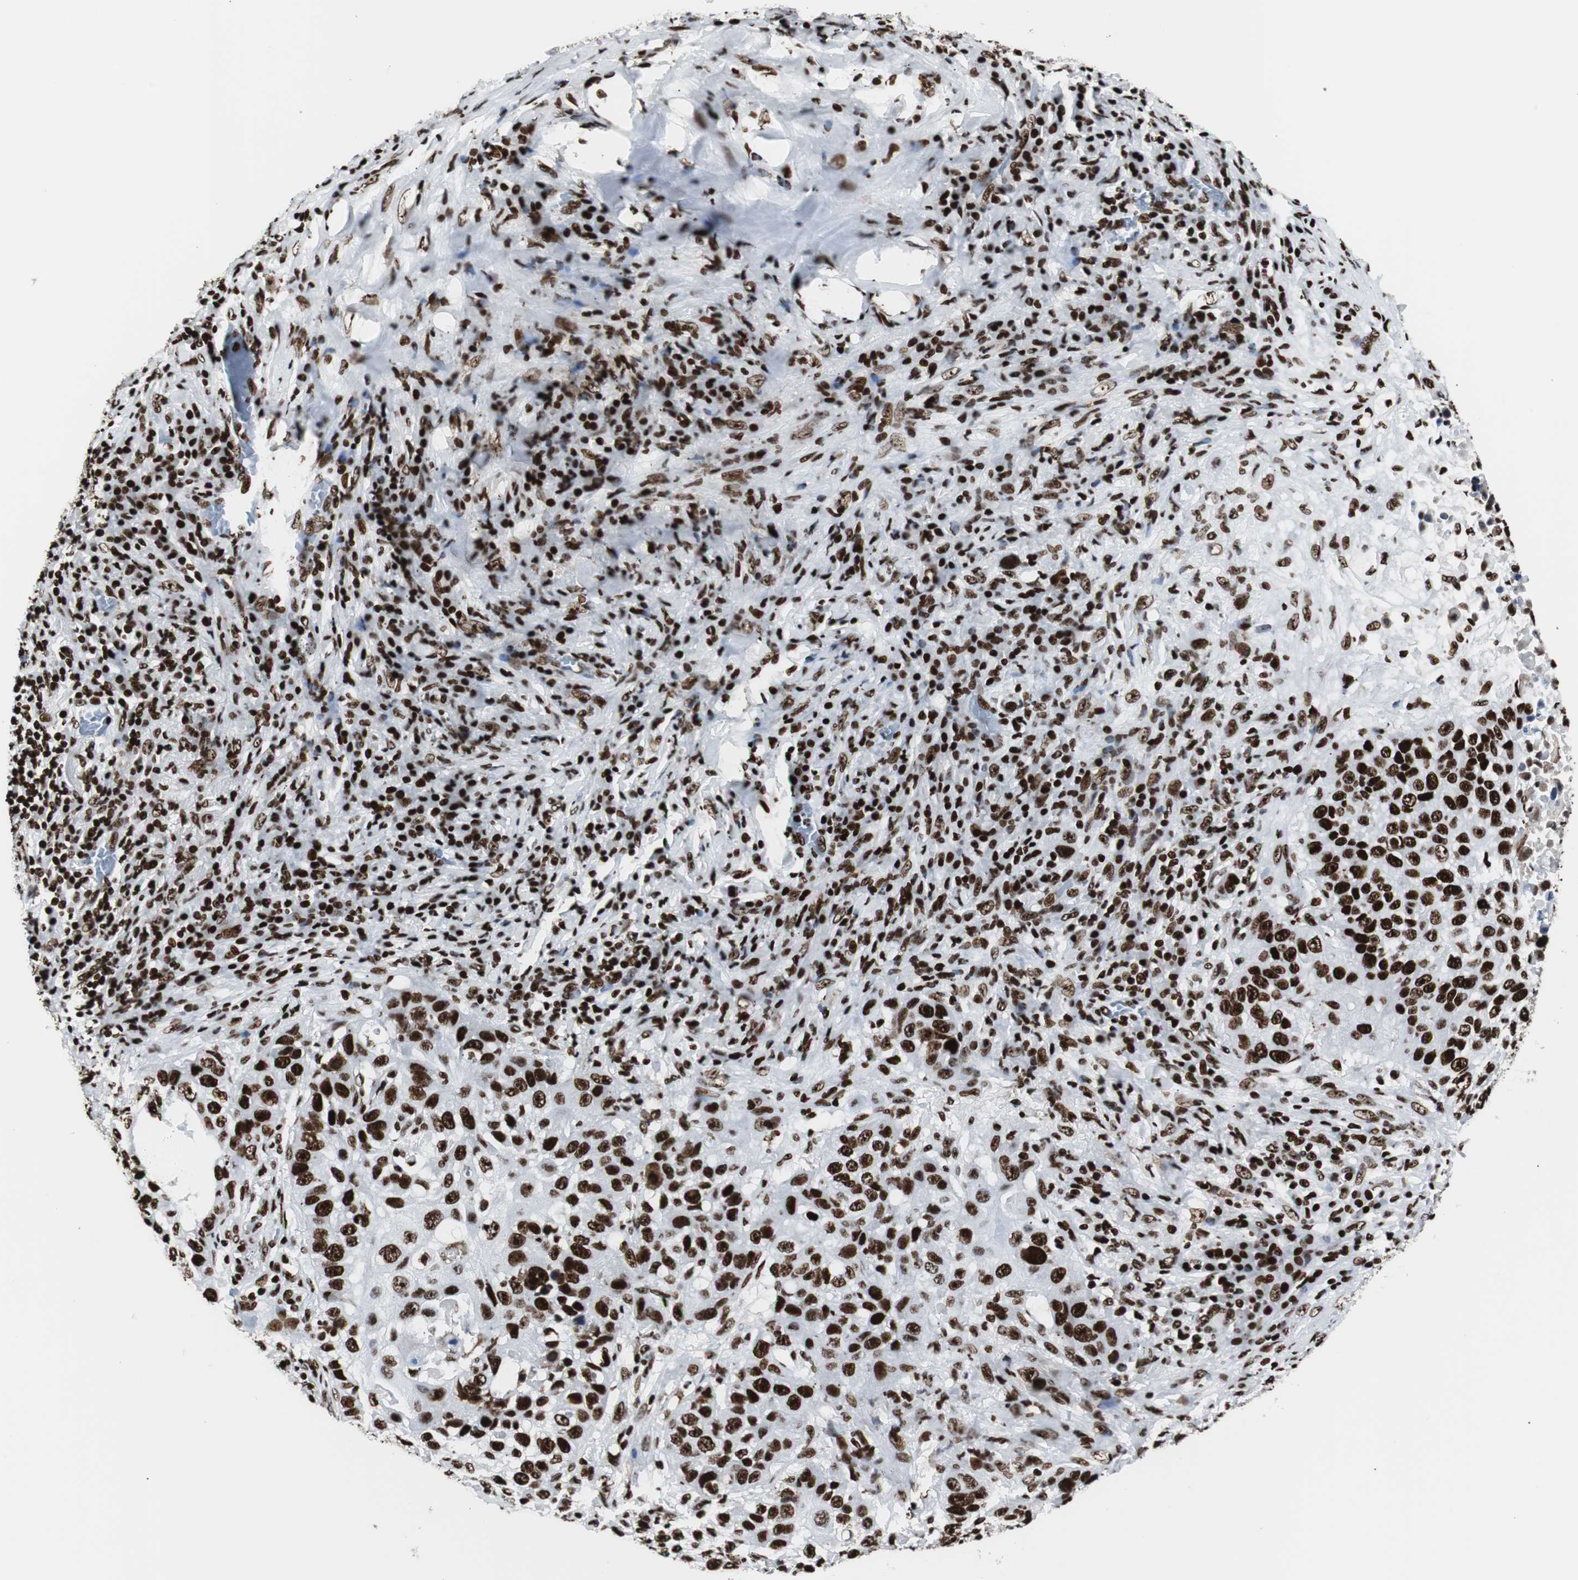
{"staining": {"intensity": "strong", "quantity": ">75%", "location": "nuclear"}, "tissue": "lung cancer", "cell_type": "Tumor cells", "image_type": "cancer", "snomed": [{"axis": "morphology", "description": "Squamous cell carcinoma, NOS"}, {"axis": "topography", "description": "Lung"}], "caption": "Immunohistochemistry of human lung squamous cell carcinoma demonstrates high levels of strong nuclear expression in about >75% of tumor cells.", "gene": "NCL", "patient": {"sex": "male", "age": 57}}